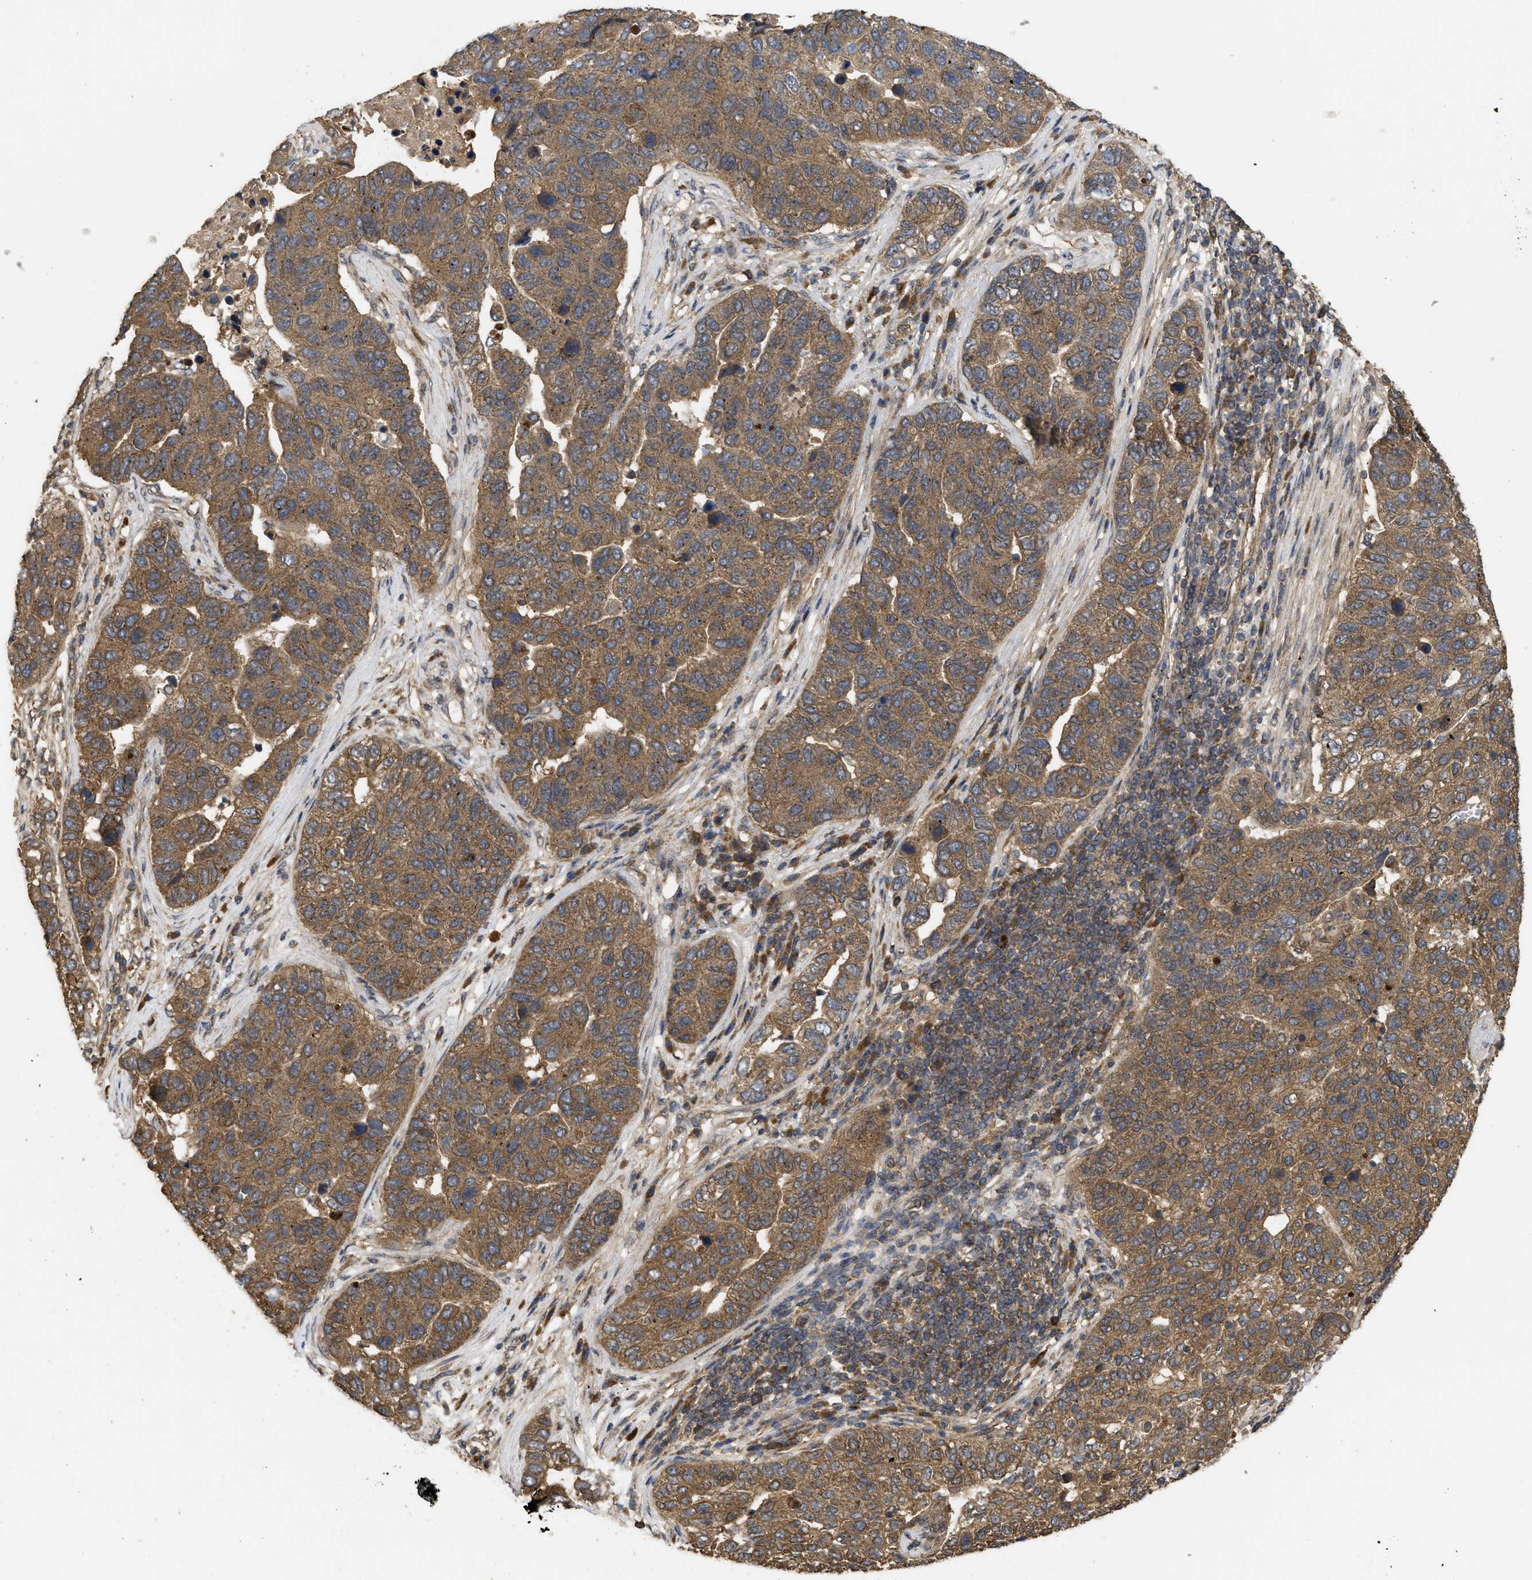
{"staining": {"intensity": "moderate", "quantity": ">75%", "location": "cytoplasmic/membranous"}, "tissue": "pancreatic cancer", "cell_type": "Tumor cells", "image_type": "cancer", "snomed": [{"axis": "morphology", "description": "Adenocarcinoma, NOS"}, {"axis": "topography", "description": "Pancreas"}], "caption": "High-magnification brightfield microscopy of pancreatic adenocarcinoma stained with DAB (brown) and counterstained with hematoxylin (blue). tumor cells exhibit moderate cytoplasmic/membranous positivity is appreciated in about>75% of cells. The staining was performed using DAB (3,3'-diaminobenzidine) to visualize the protein expression in brown, while the nuclei were stained in blue with hematoxylin (Magnification: 20x).", "gene": "FZD6", "patient": {"sex": "female", "age": 61}}